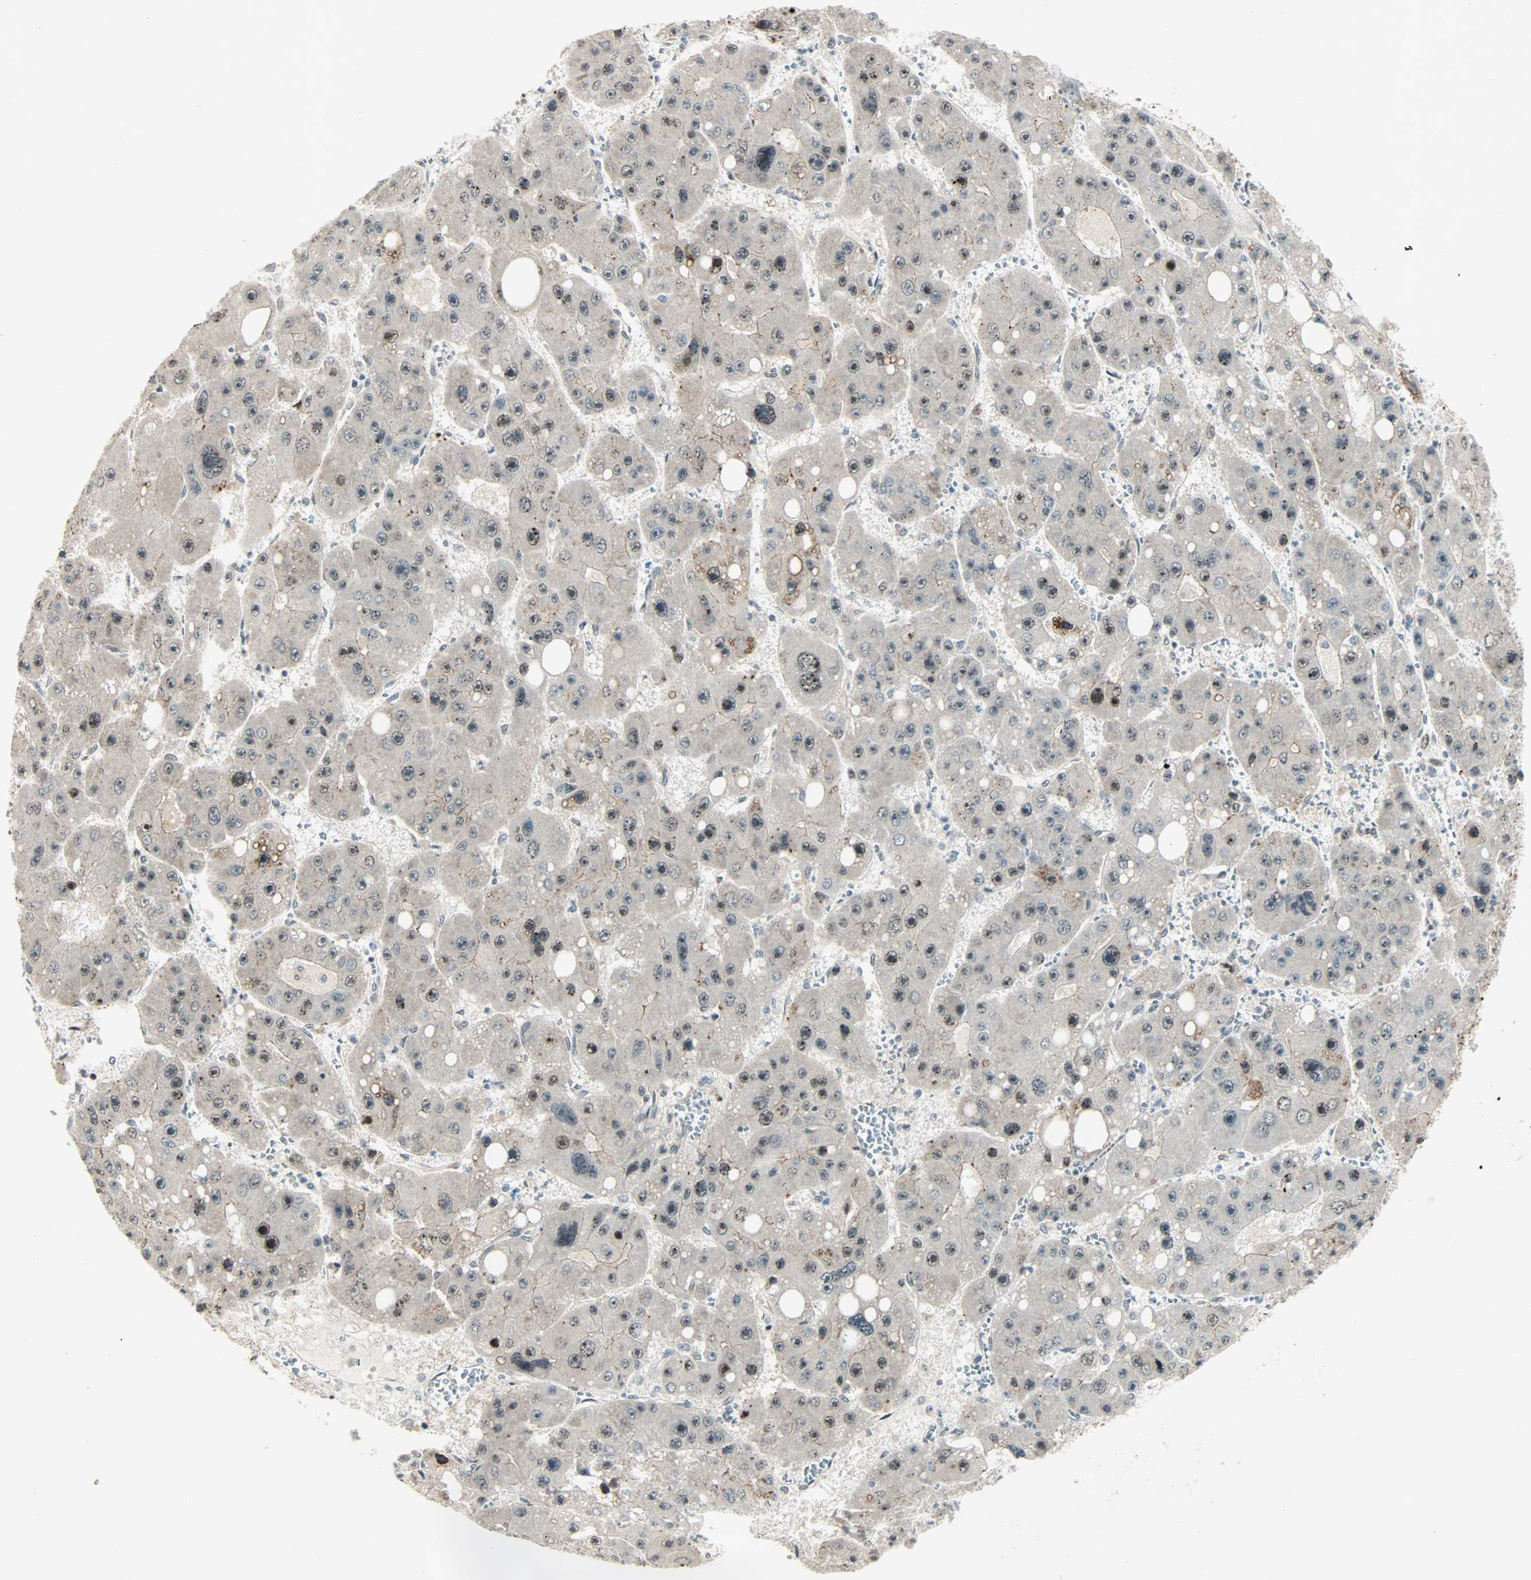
{"staining": {"intensity": "weak", "quantity": "<25%", "location": "nuclear"}, "tissue": "liver cancer", "cell_type": "Tumor cells", "image_type": "cancer", "snomed": [{"axis": "morphology", "description": "Carcinoma, Hepatocellular, NOS"}, {"axis": "topography", "description": "Liver"}], "caption": "High power microscopy image of an immunohistochemistry (IHC) histopathology image of liver cancer, revealing no significant staining in tumor cells.", "gene": "CBX4", "patient": {"sex": "female", "age": 61}}